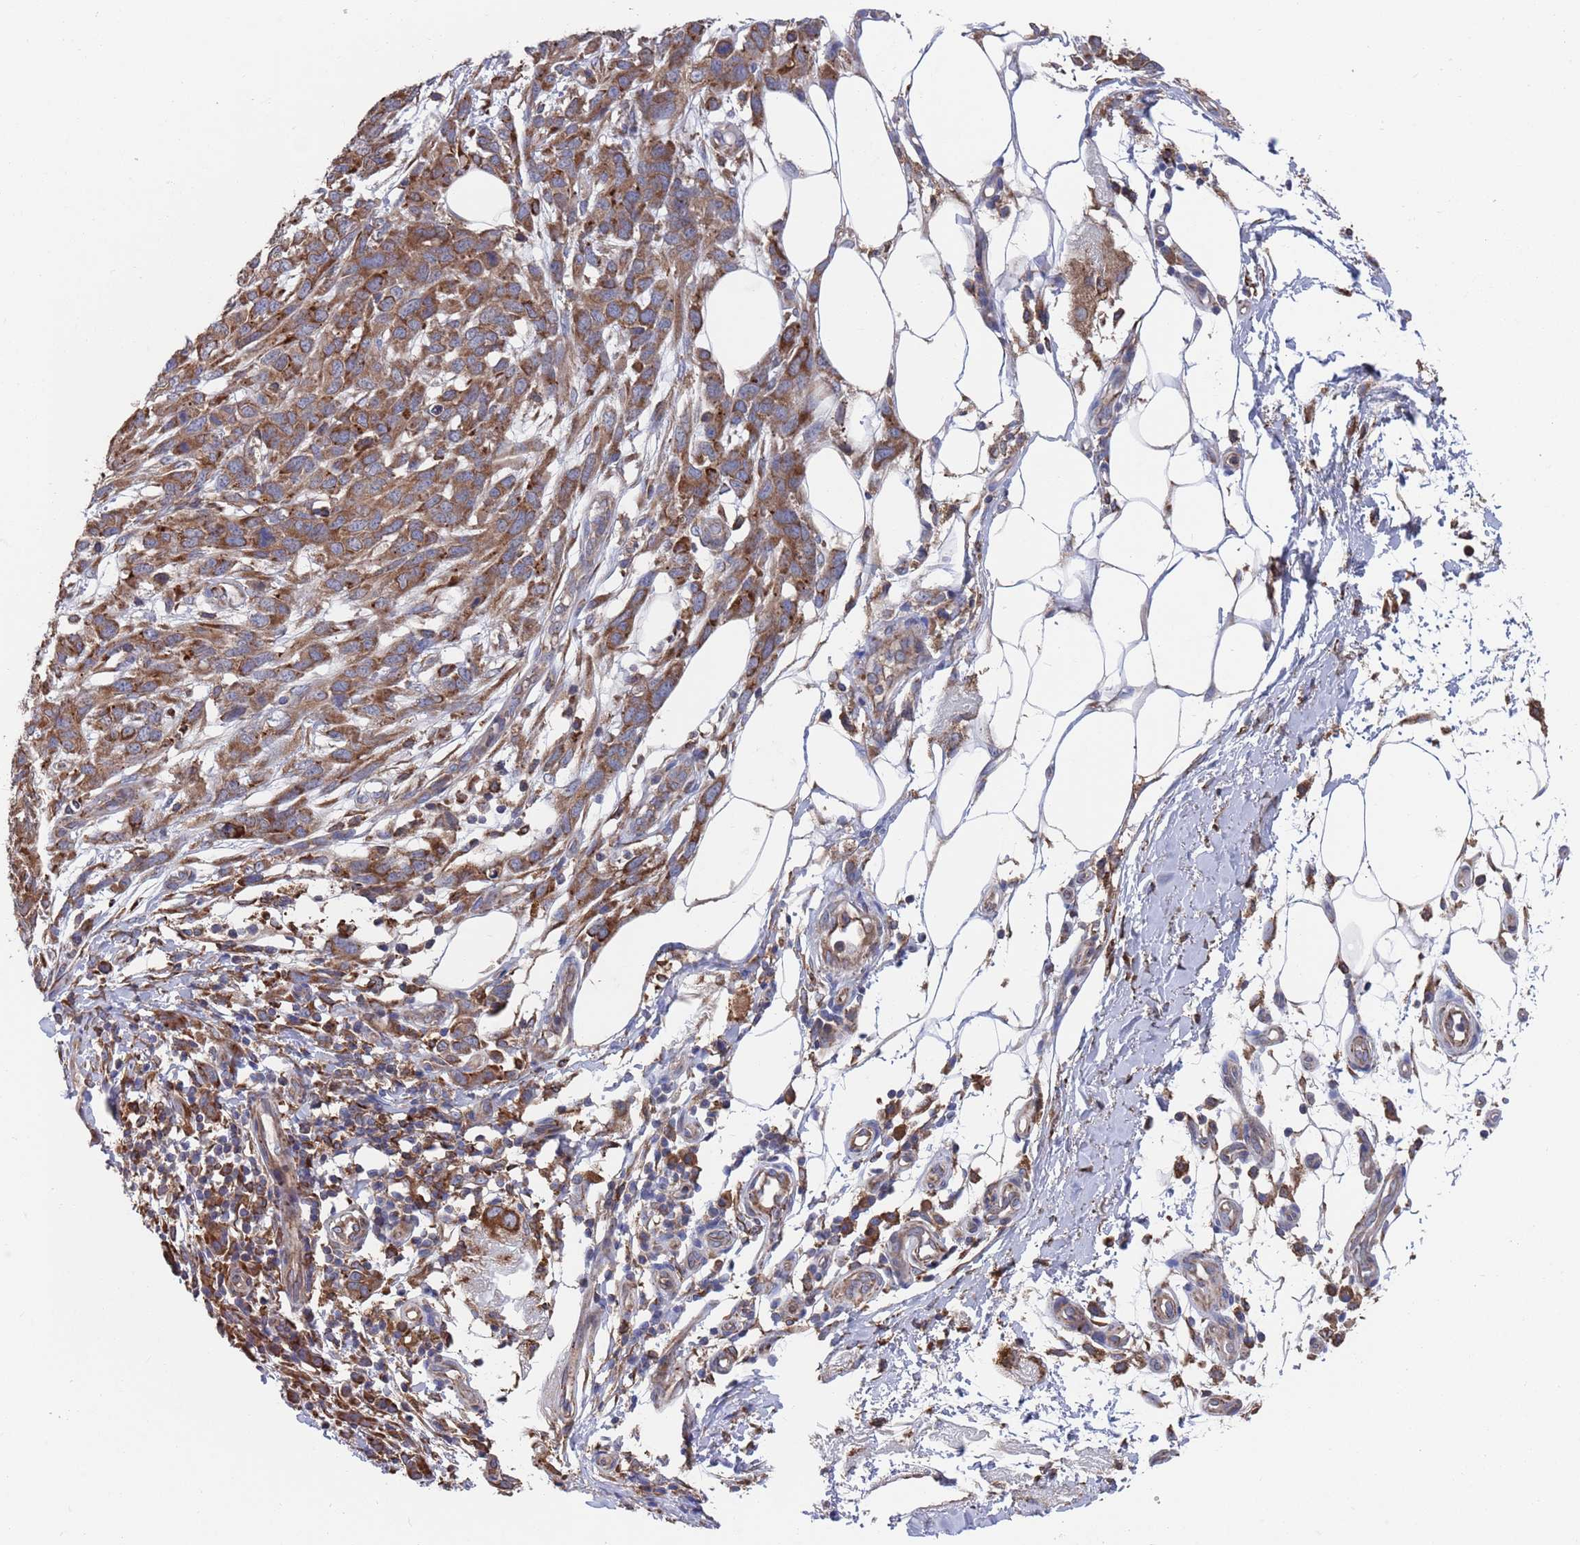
{"staining": {"intensity": "moderate", "quantity": ">75%", "location": "cytoplasmic/membranous"}, "tissue": "melanoma", "cell_type": "Tumor cells", "image_type": "cancer", "snomed": [{"axis": "morphology", "description": "Normal morphology"}, {"axis": "morphology", "description": "Malignant melanoma, NOS"}, {"axis": "topography", "description": "Skin"}], "caption": "Melanoma tissue demonstrates moderate cytoplasmic/membranous positivity in about >75% of tumor cells (brown staining indicates protein expression, while blue staining denotes nuclei).", "gene": "GID8", "patient": {"sex": "female", "age": 72}}